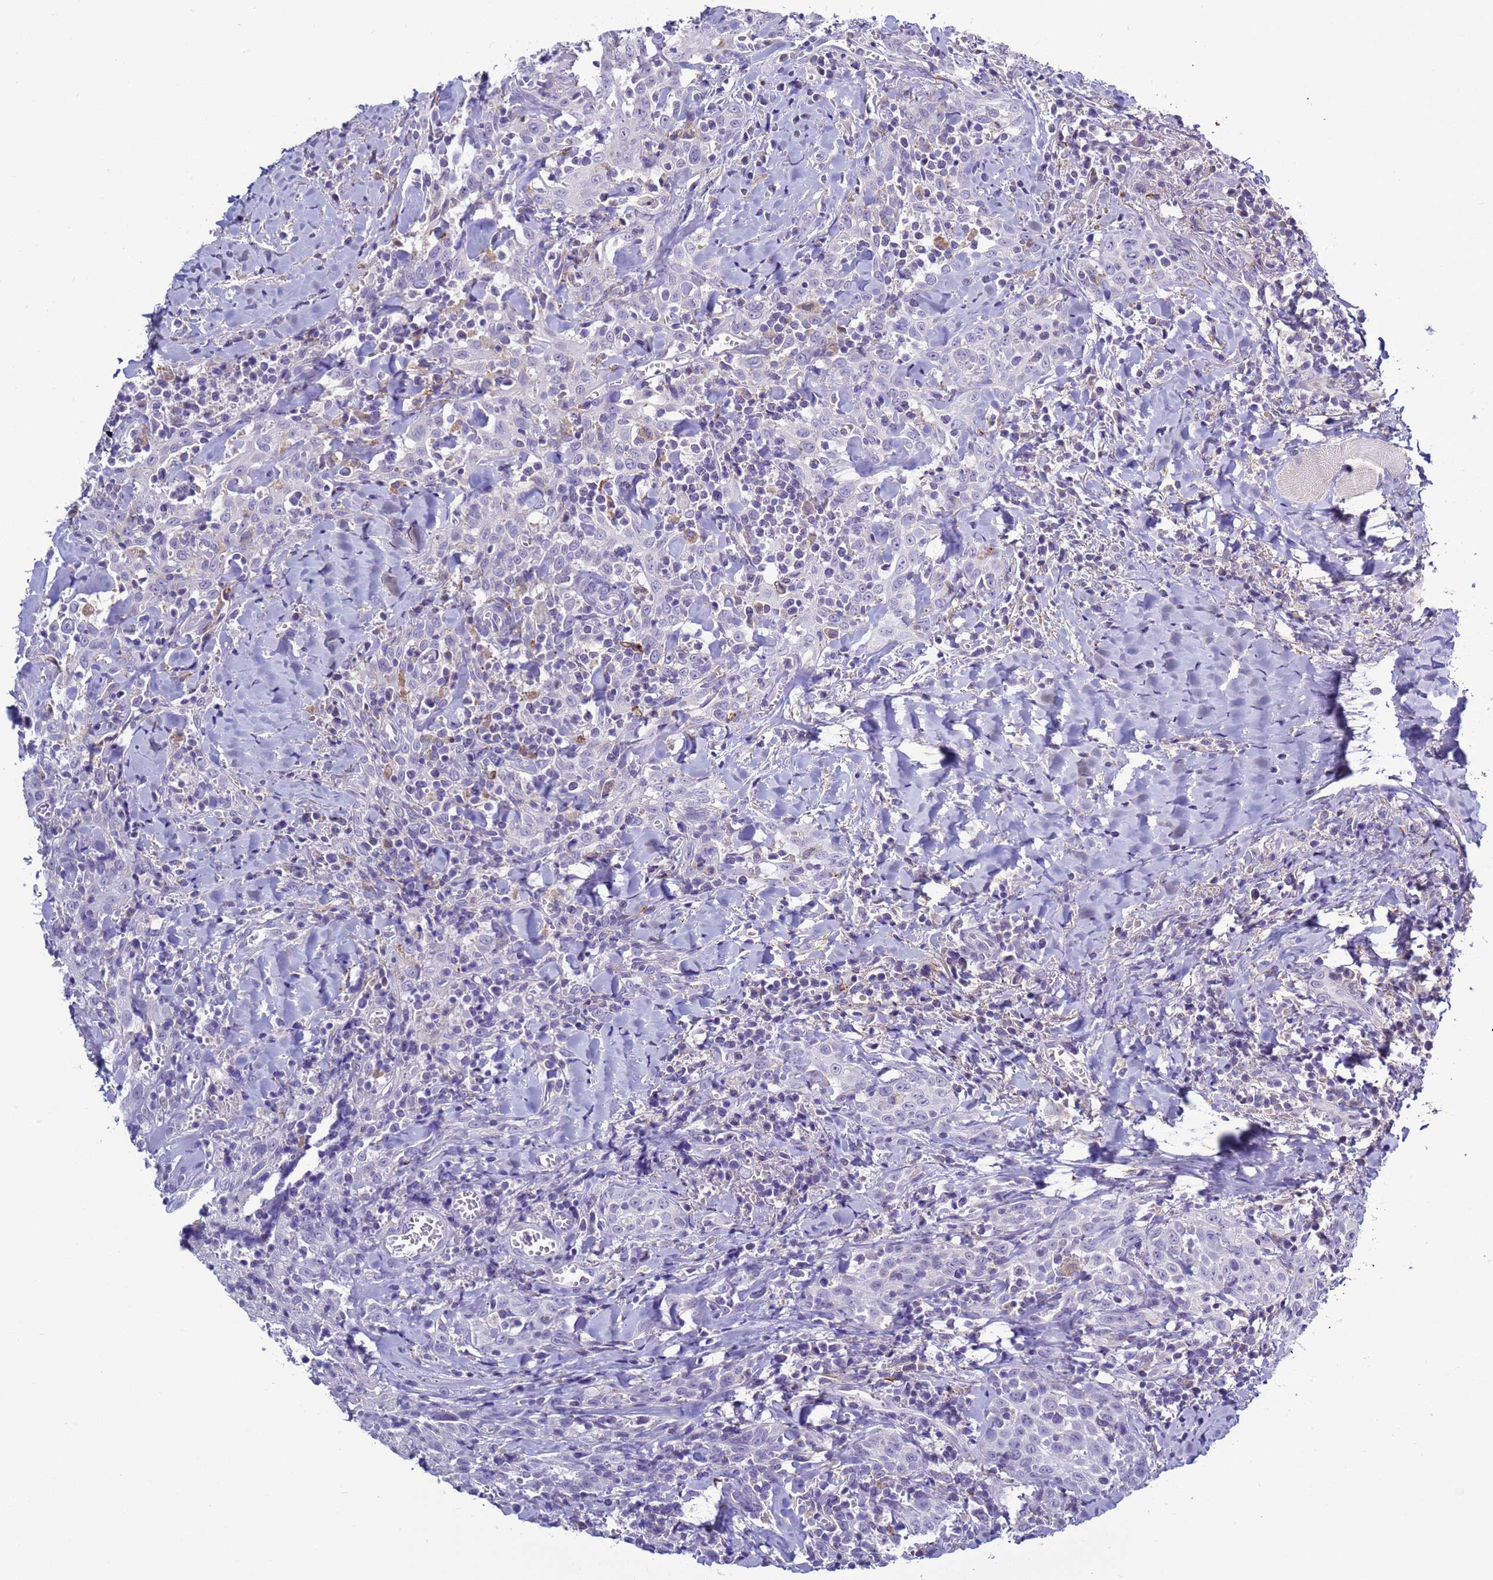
{"staining": {"intensity": "negative", "quantity": "none", "location": "none"}, "tissue": "head and neck cancer", "cell_type": "Tumor cells", "image_type": "cancer", "snomed": [{"axis": "morphology", "description": "Squamous cell carcinoma, NOS"}, {"axis": "topography", "description": "Head-Neck"}], "caption": "Tumor cells show no significant protein staining in head and neck cancer (squamous cell carcinoma). (DAB IHC visualized using brightfield microscopy, high magnification).", "gene": "ABHD17B", "patient": {"sex": "female", "age": 70}}